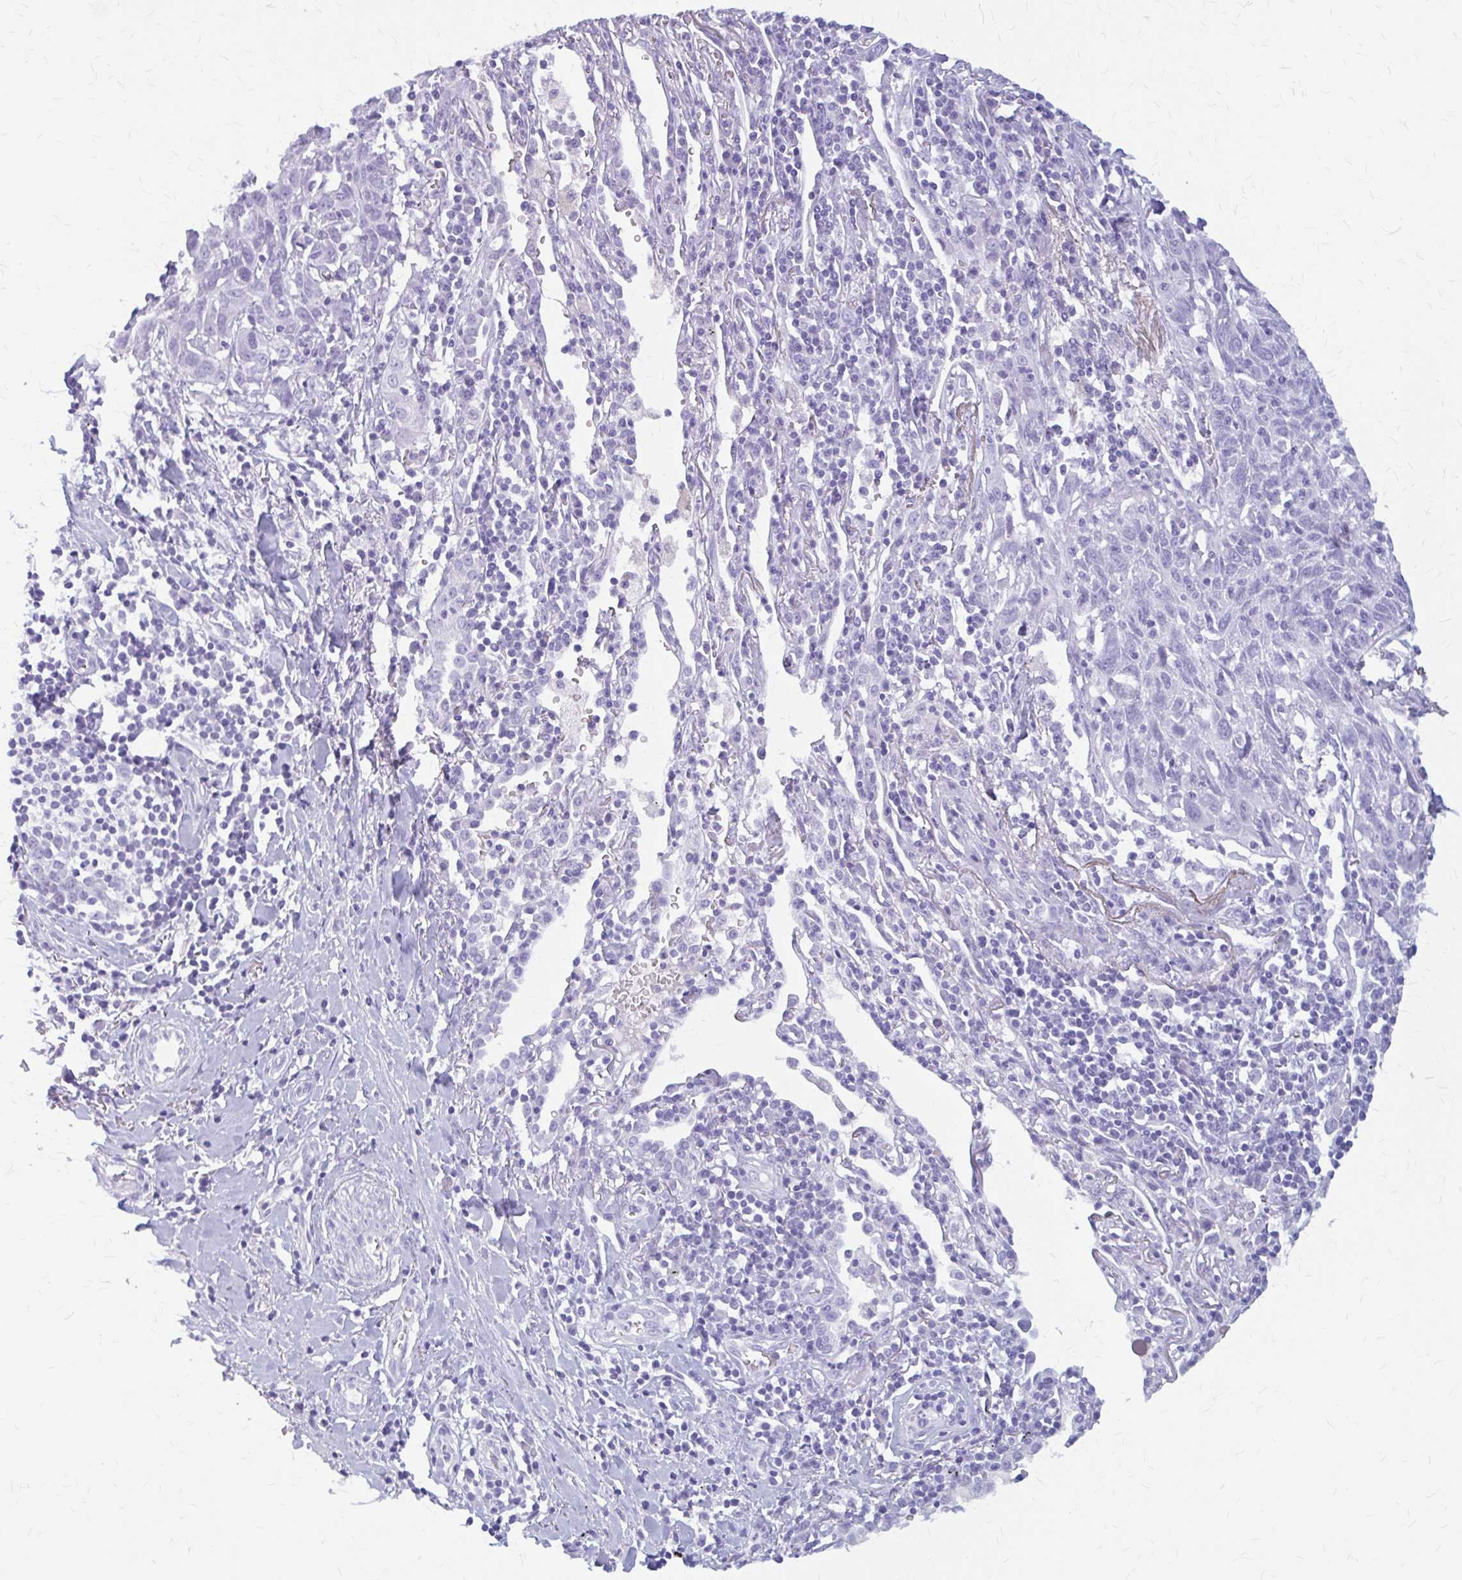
{"staining": {"intensity": "negative", "quantity": "none", "location": "none"}, "tissue": "lung cancer", "cell_type": "Tumor cells", "image_type": "cancer", "snomed": [{"axis": "morphology", "description": "Squamous cell carcinoma, NOS"}, {"axis": "topography", "description": "Lung"}], "caption": "Immunohistochemistry (IHC) of lung cancer (squamous cell carcinoma) displays no staining in tumor cells.", "gene": "KLHDC7A", "patient": {"sex": "female", "age": 66}}